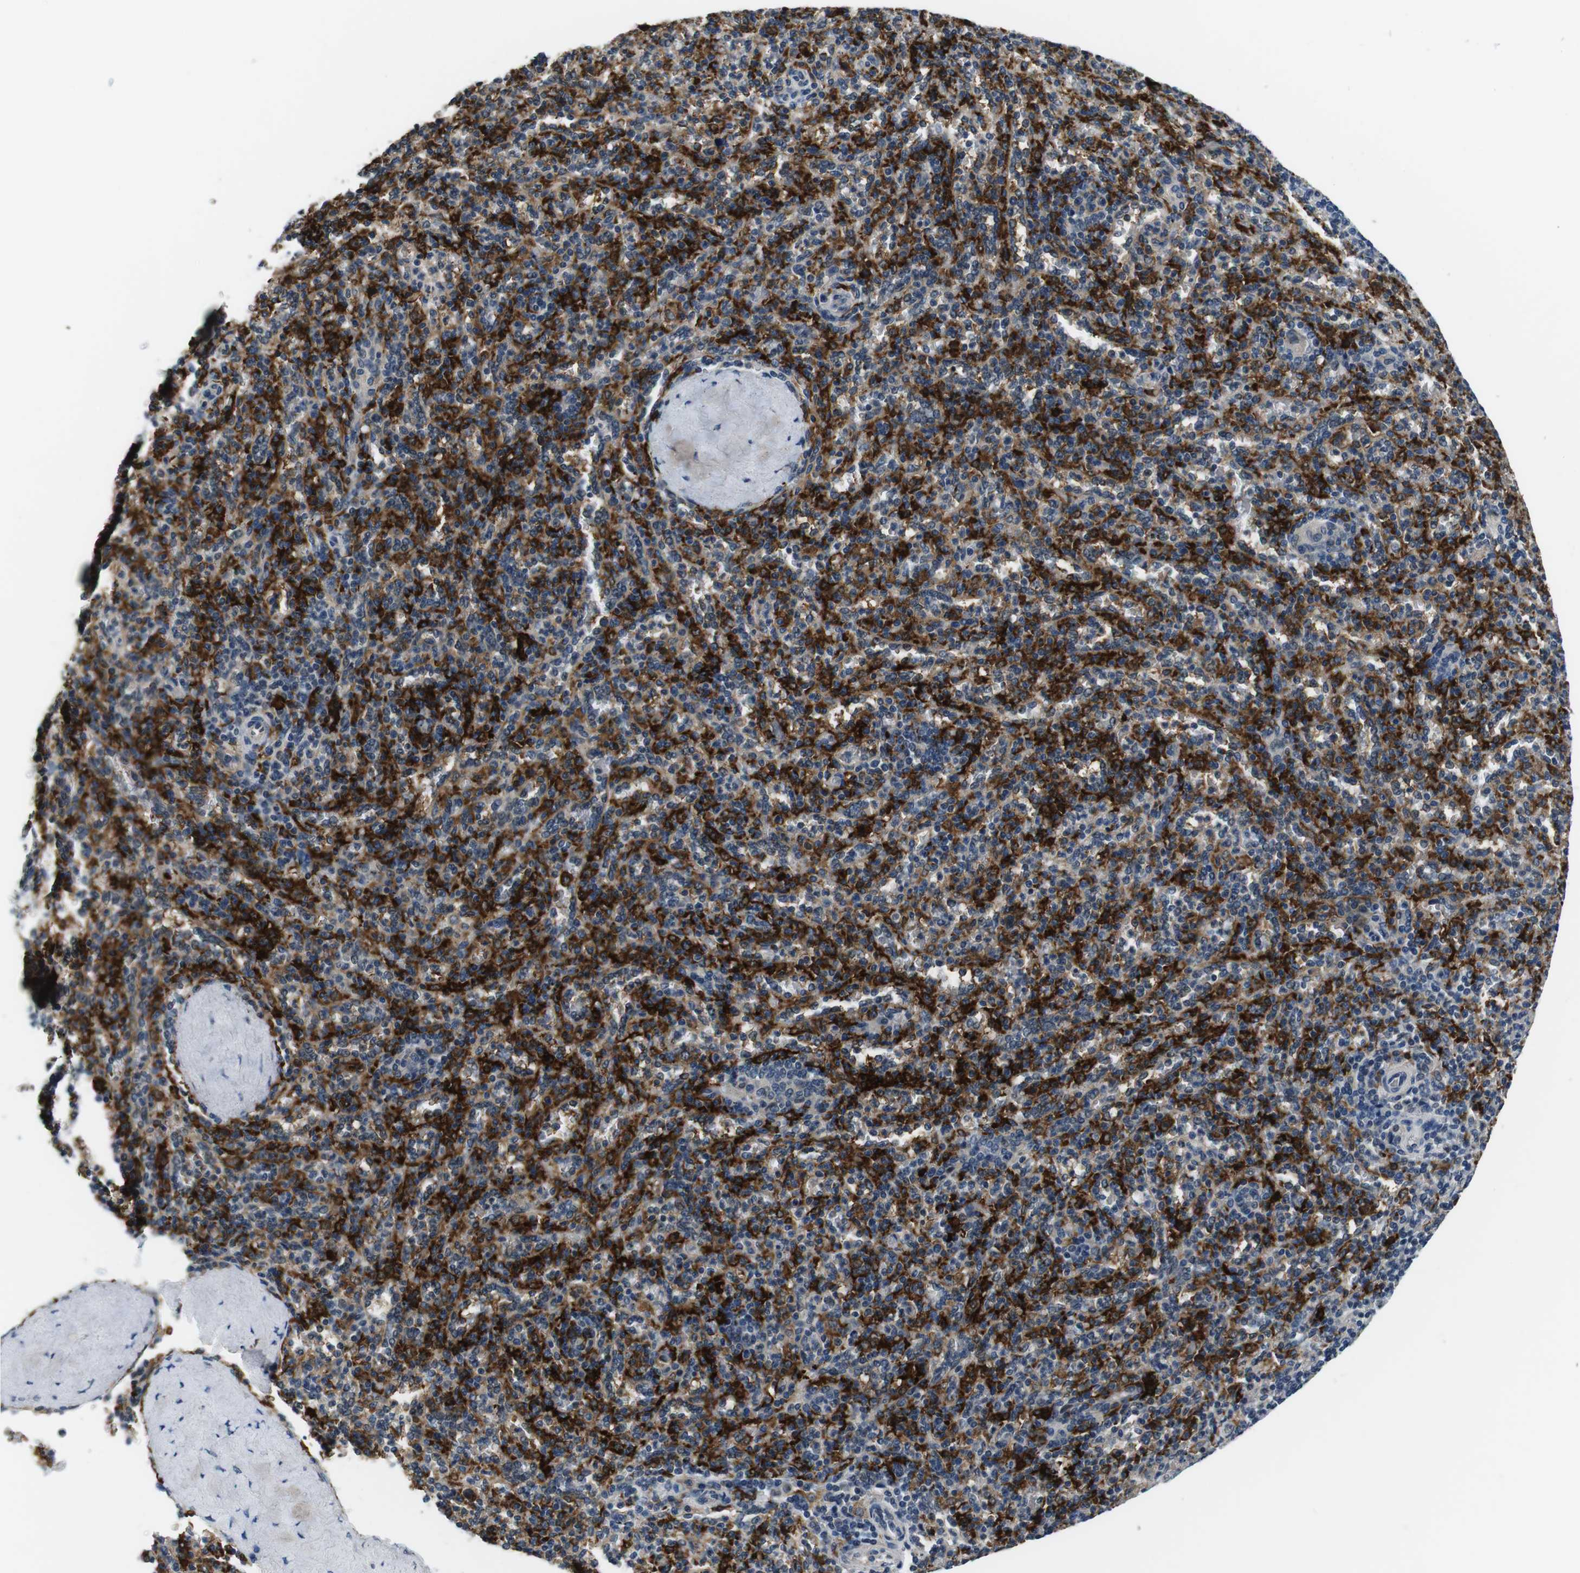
{"staining": {"intensity": "strong", "quantity": "25%-75%", "location": "cytoplasmic/membranous"}, "tissue": "spleen", "cell_type": "Cells in red pulp", "image_type": "normal", "snomed": [{"axis": "morphology", "description": "Normal tissue, NOS"}, {"axis": "topography", "description": "Spleen"}], "caption": "Unremarkable spleen was stained to show a protein in brown. There is high levels of strong cytoplasmic/membranous expression in about 25%-75% of cells in red pulp. (IHC, brightfield microscopy, high magnification).", "gene": "CD163L1", "patient": {"sex": "male", "age": 36}}